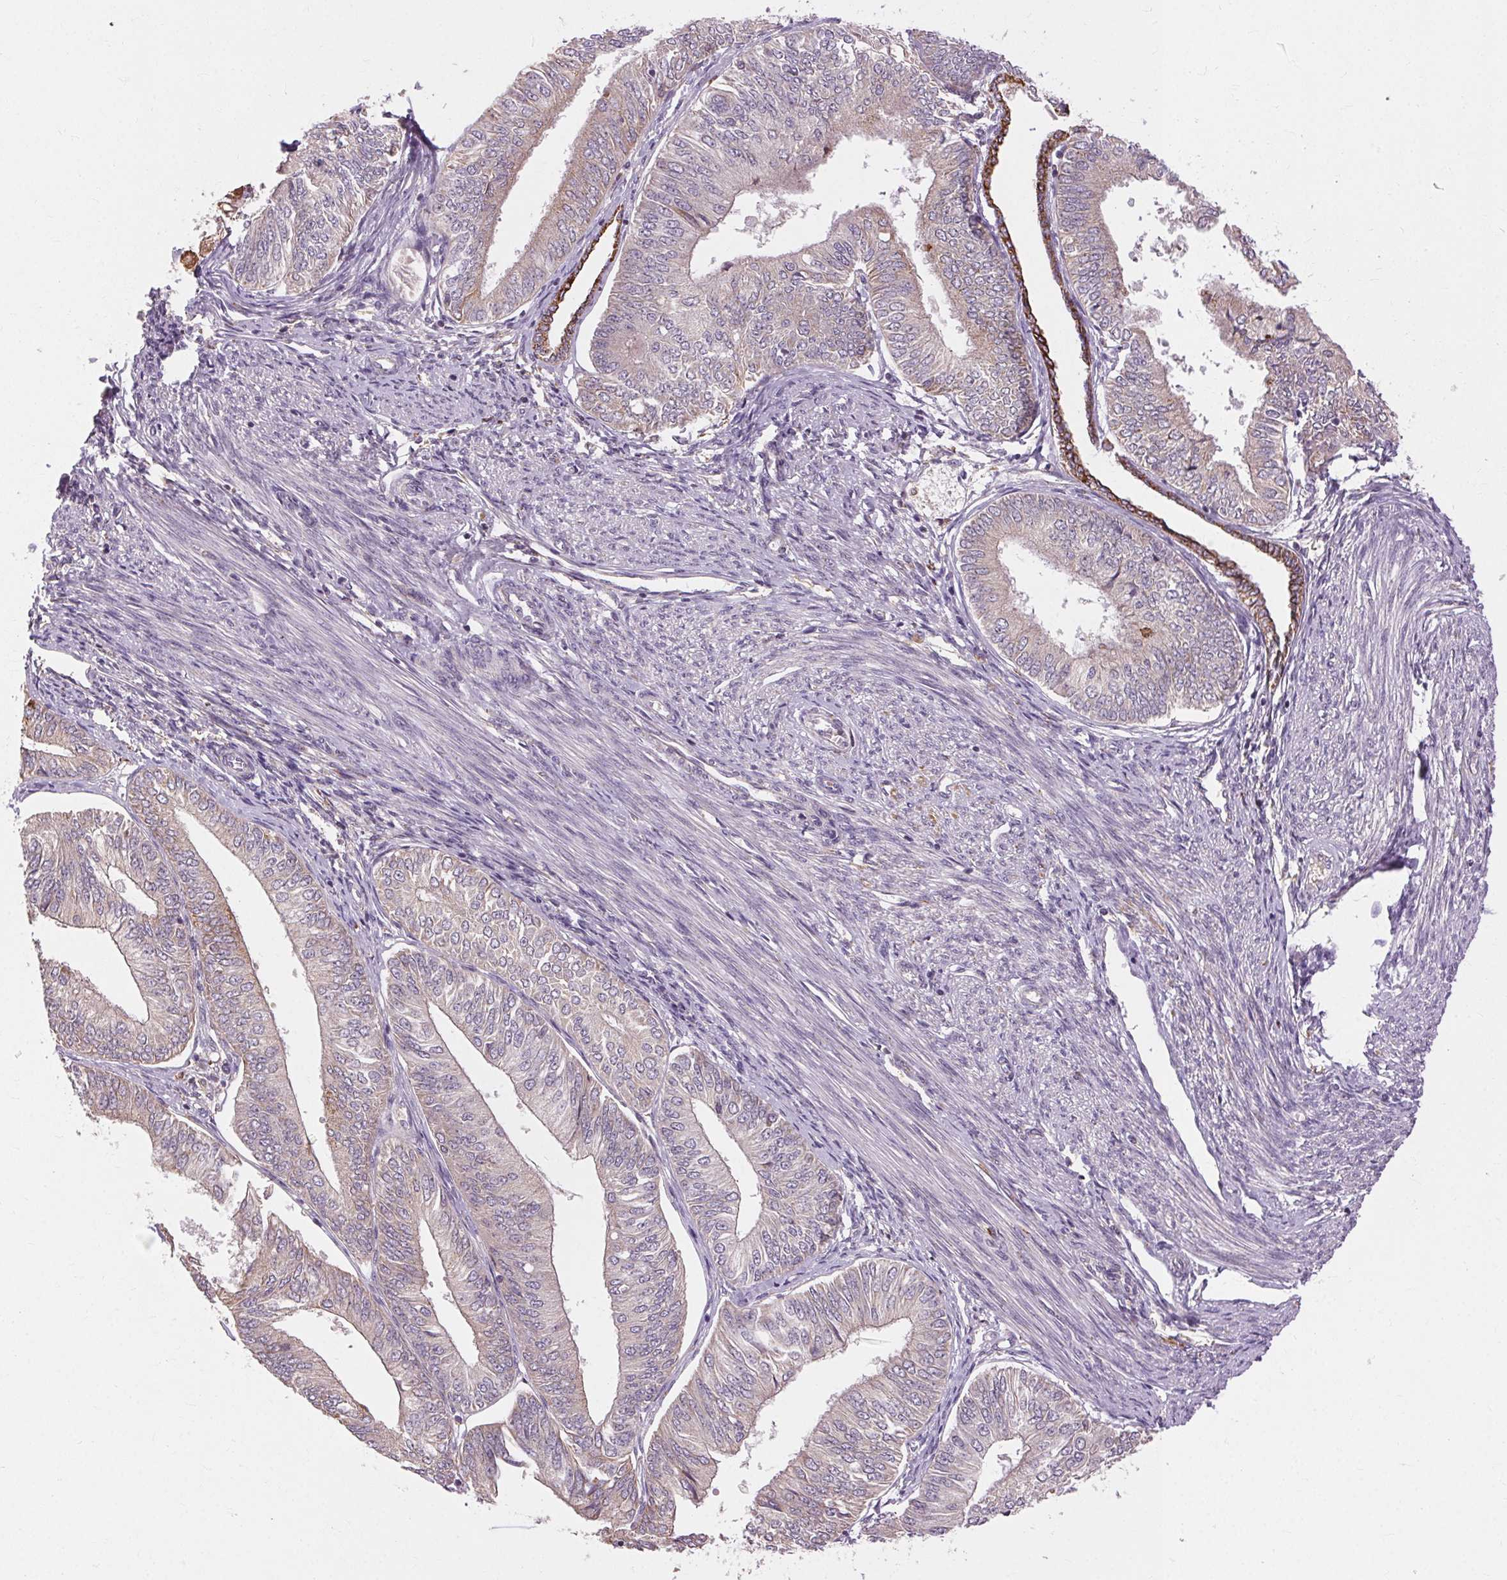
{"staining": {"intensity": "negative", "quantity": "none", "location": "none"}, "tissue": "endometrial cancer", "cell_type": "Tumor cells", "image_type": "cancer", "snomed": [{"axis": "morphology", "description": "Adenocarcinoma, NOS"}, {"axis": "topography", "description": "Endometrium"}], "caption": "High magnification brightfield microscopy of adenocarcinoma (endometrial) stained with DAB (3,3'-diaminobenzidine) (brown) and counterstained with hematoxylin (blue): tumor cells show no significant staining. (Brightfield microscopy of DAB (3,3'-diaminobenzidine) IHC at high magnification).", "gene": "REP15", "patient": {"sex": "female", "age": 58}}